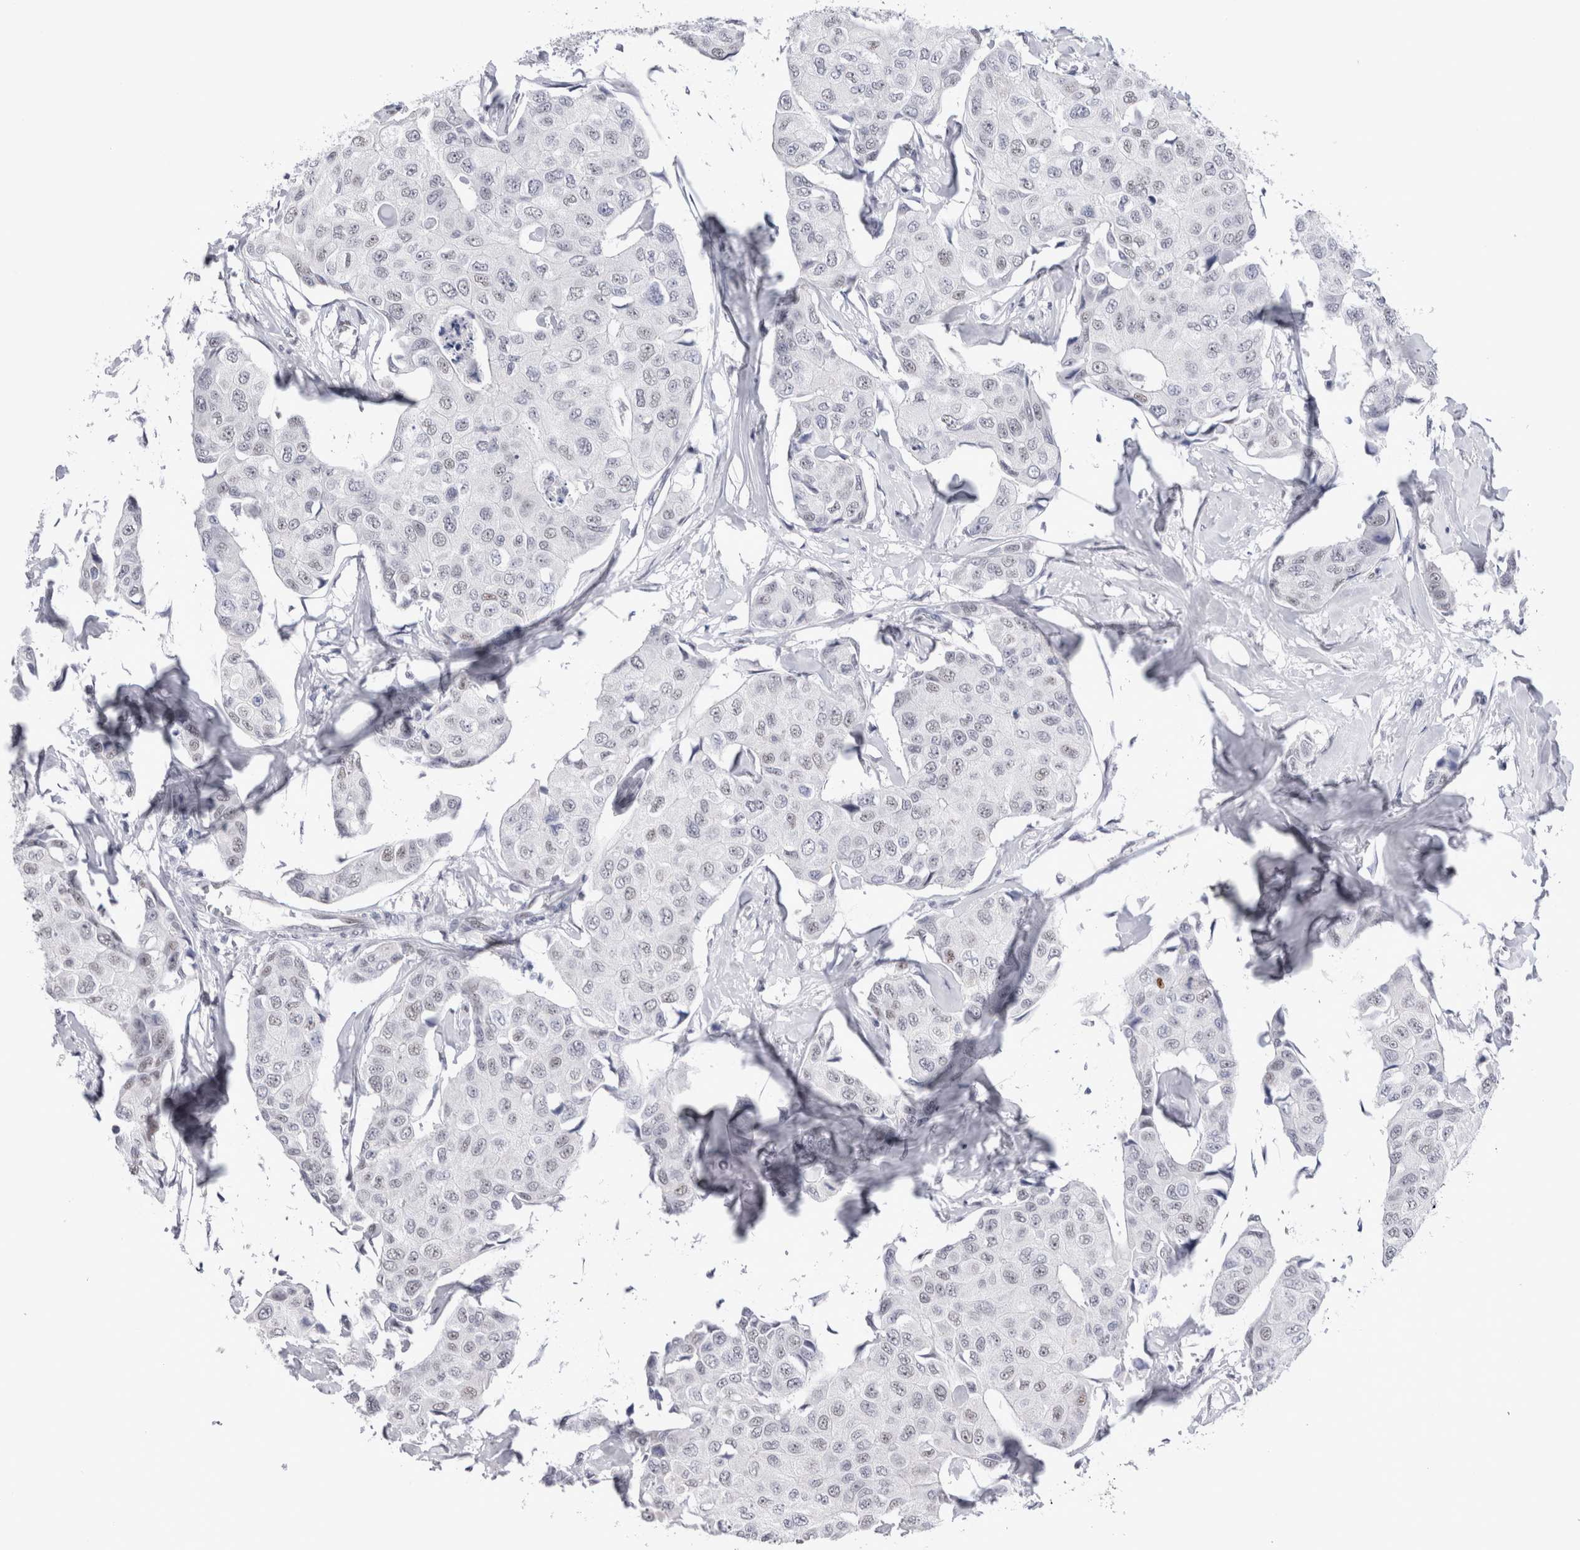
{"staining": {"intensity": "weak", "quantity": "<25%", "location": "nuclear"}, "tissue": "breast cancer", "cell_type": "Tumor cells", "image_type": "cancer", "snomed": [{"axis": "morphology", "description": "Duct carcinoma"}, {"axis": "topography", "description": "Breast"}], "caption": "Photomicrograph shows no protein expression in tumor cells of invasive ductal carcinoma (breast) tissue.", "gene": "RBM6", "patient": {"sex": "female", "age": 80}}